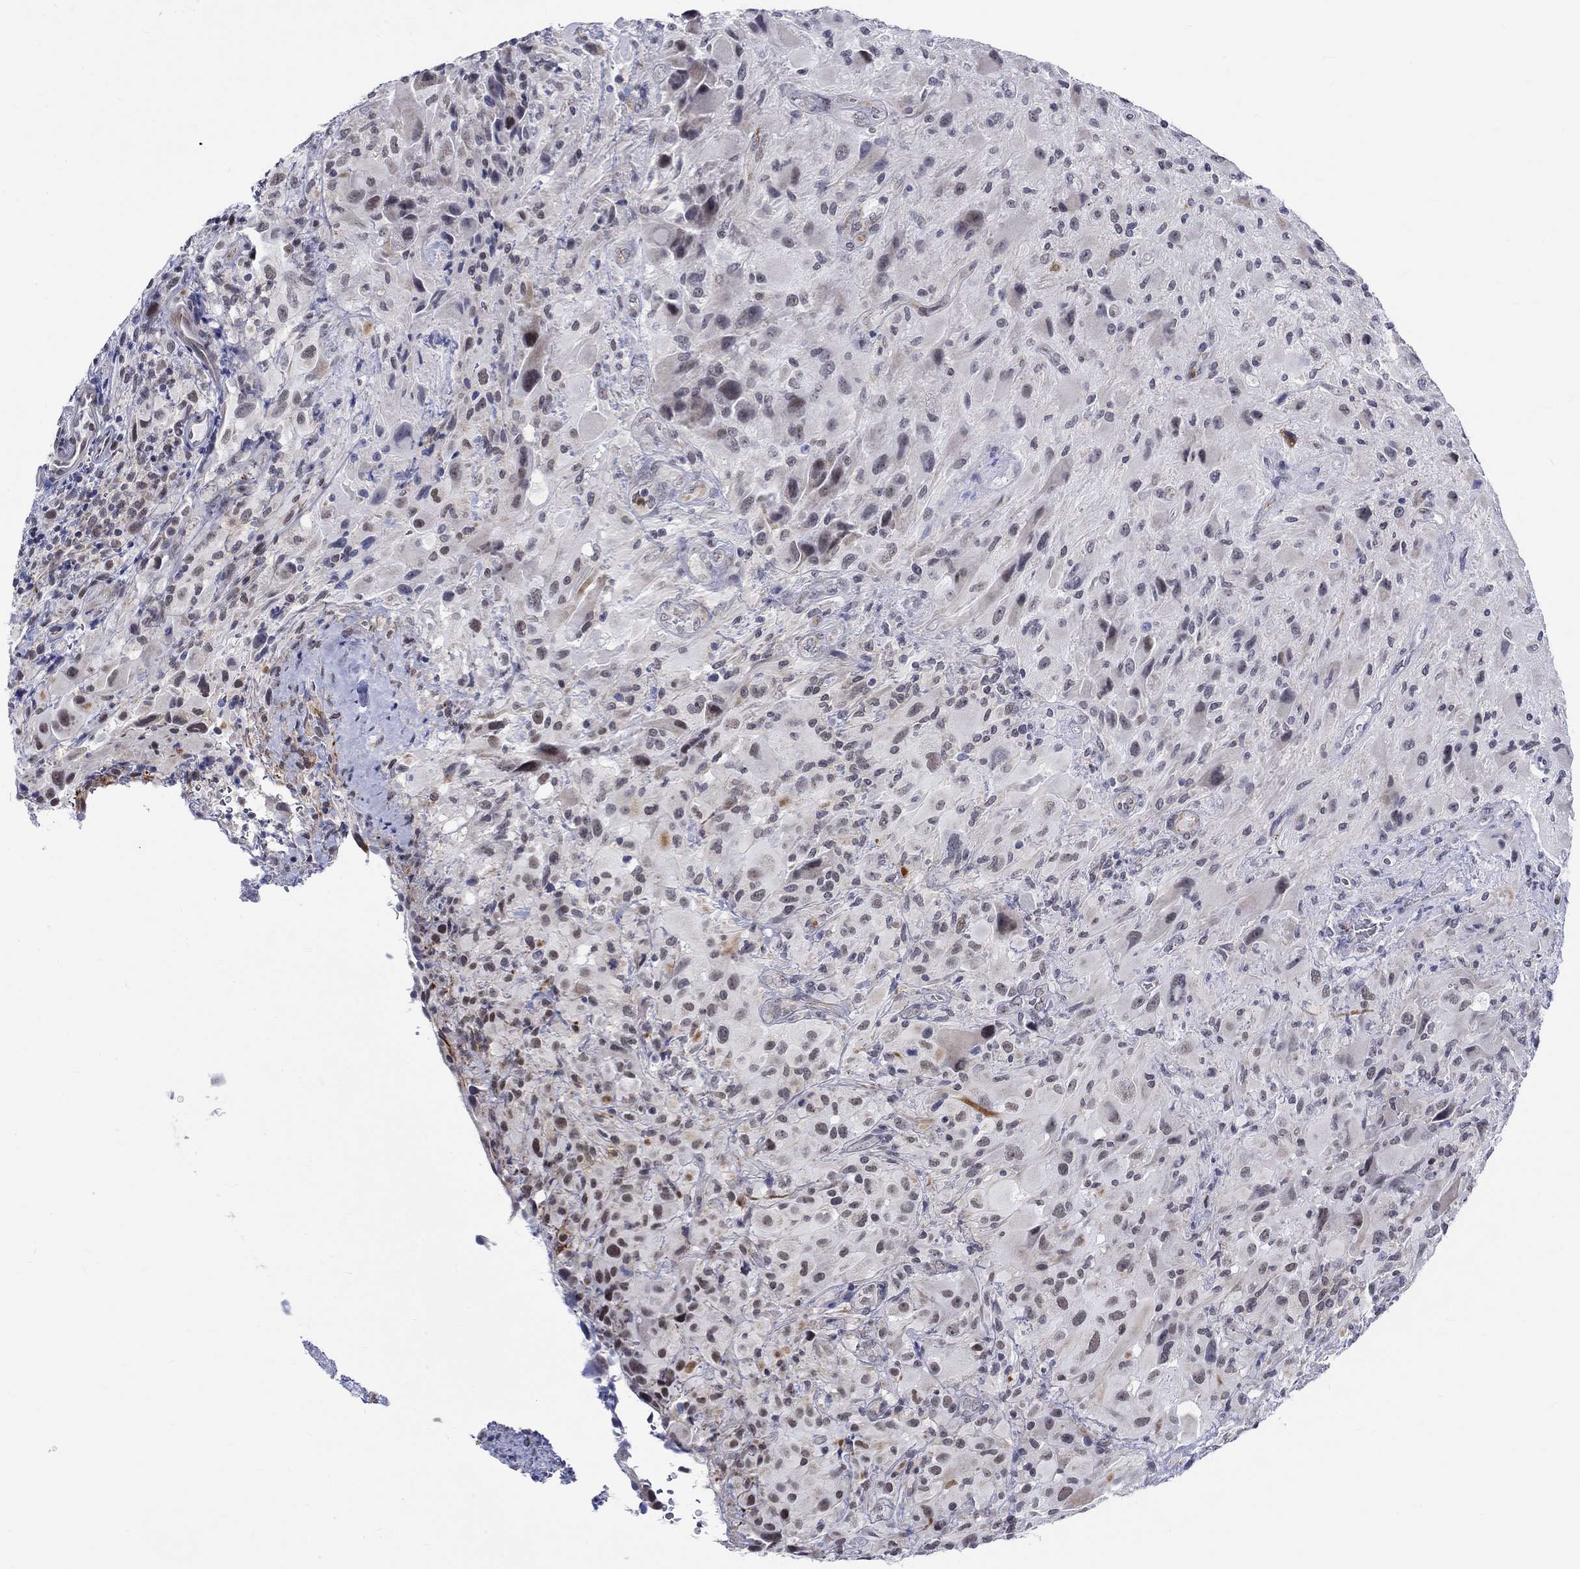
{"staining": {"intensity": "negative", "quantity": "none", "location": "none"}, "tissue": "glioma", "cell_type": "Tumor cells", "image_type": "cancer", "snomed": [{"axis": "morphology", "description": "Glioma, malignant, High grade"}, {"axis": "topography", "description": "Cerebral cortex"}], "caption": "Photomicrograph shows no significant protein expression in tumor cells of glioma.", "gene": "ST6GALNAC1", "patient": {"sex": "male", "age": 35}}